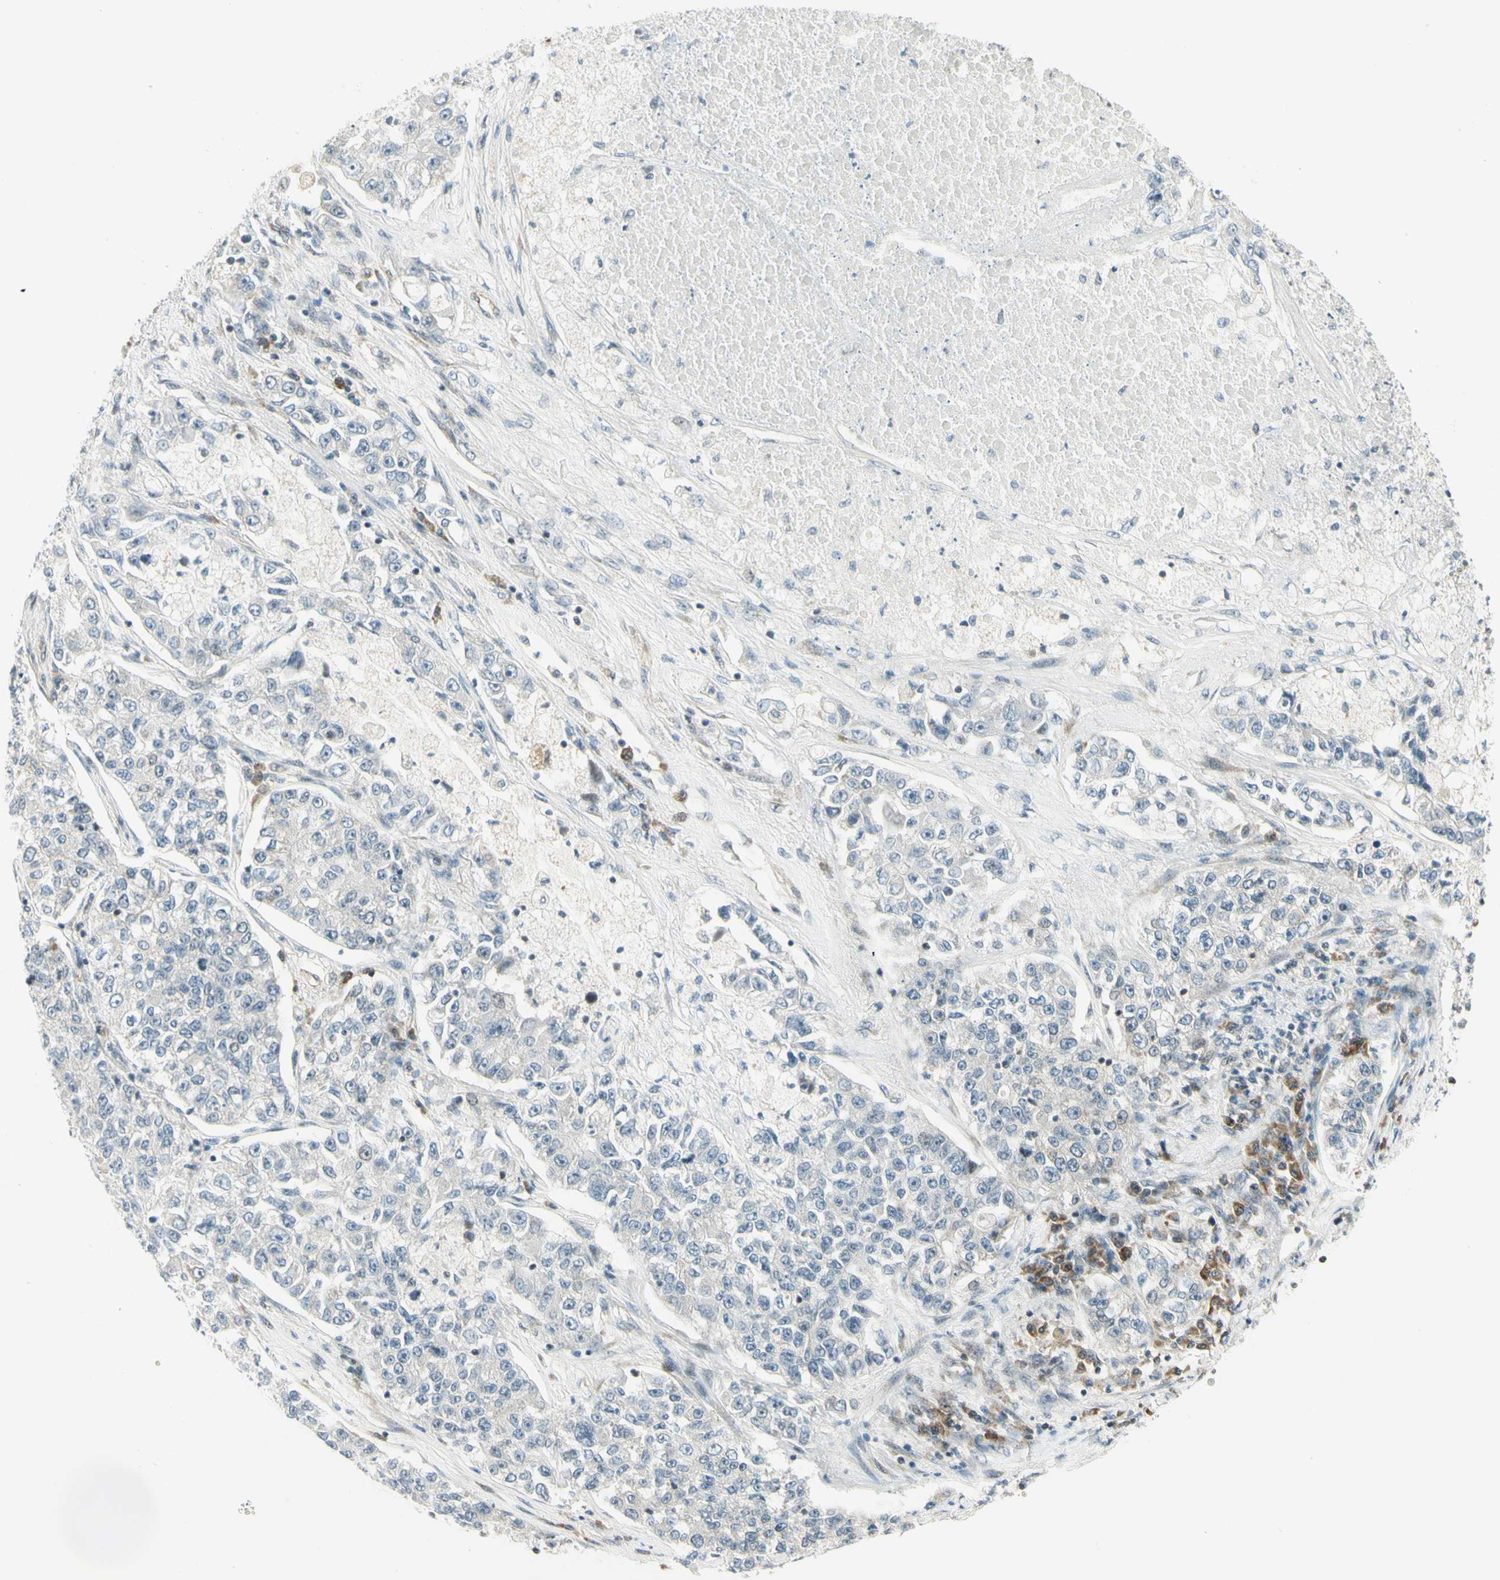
{"staining": {"intensity": "negative", "quantity": "none", "location": "none"}, "tissue": "lung cancer", "cell_type": "Tumor cells", "image_type": "cancer", "snomed": [{"axis": "morphology", "description": "Adenocarcinoma, NOS"}, {"axis": "topography", "description": "Lung"}], "caption": "This is an immunohistochemistry (IHC) photomicrograph of human adenocarcinoma (lung). There is no positivity in tumor cells.", "gene": "TPT1", "patient": {"sex": "male", "age": 49}}